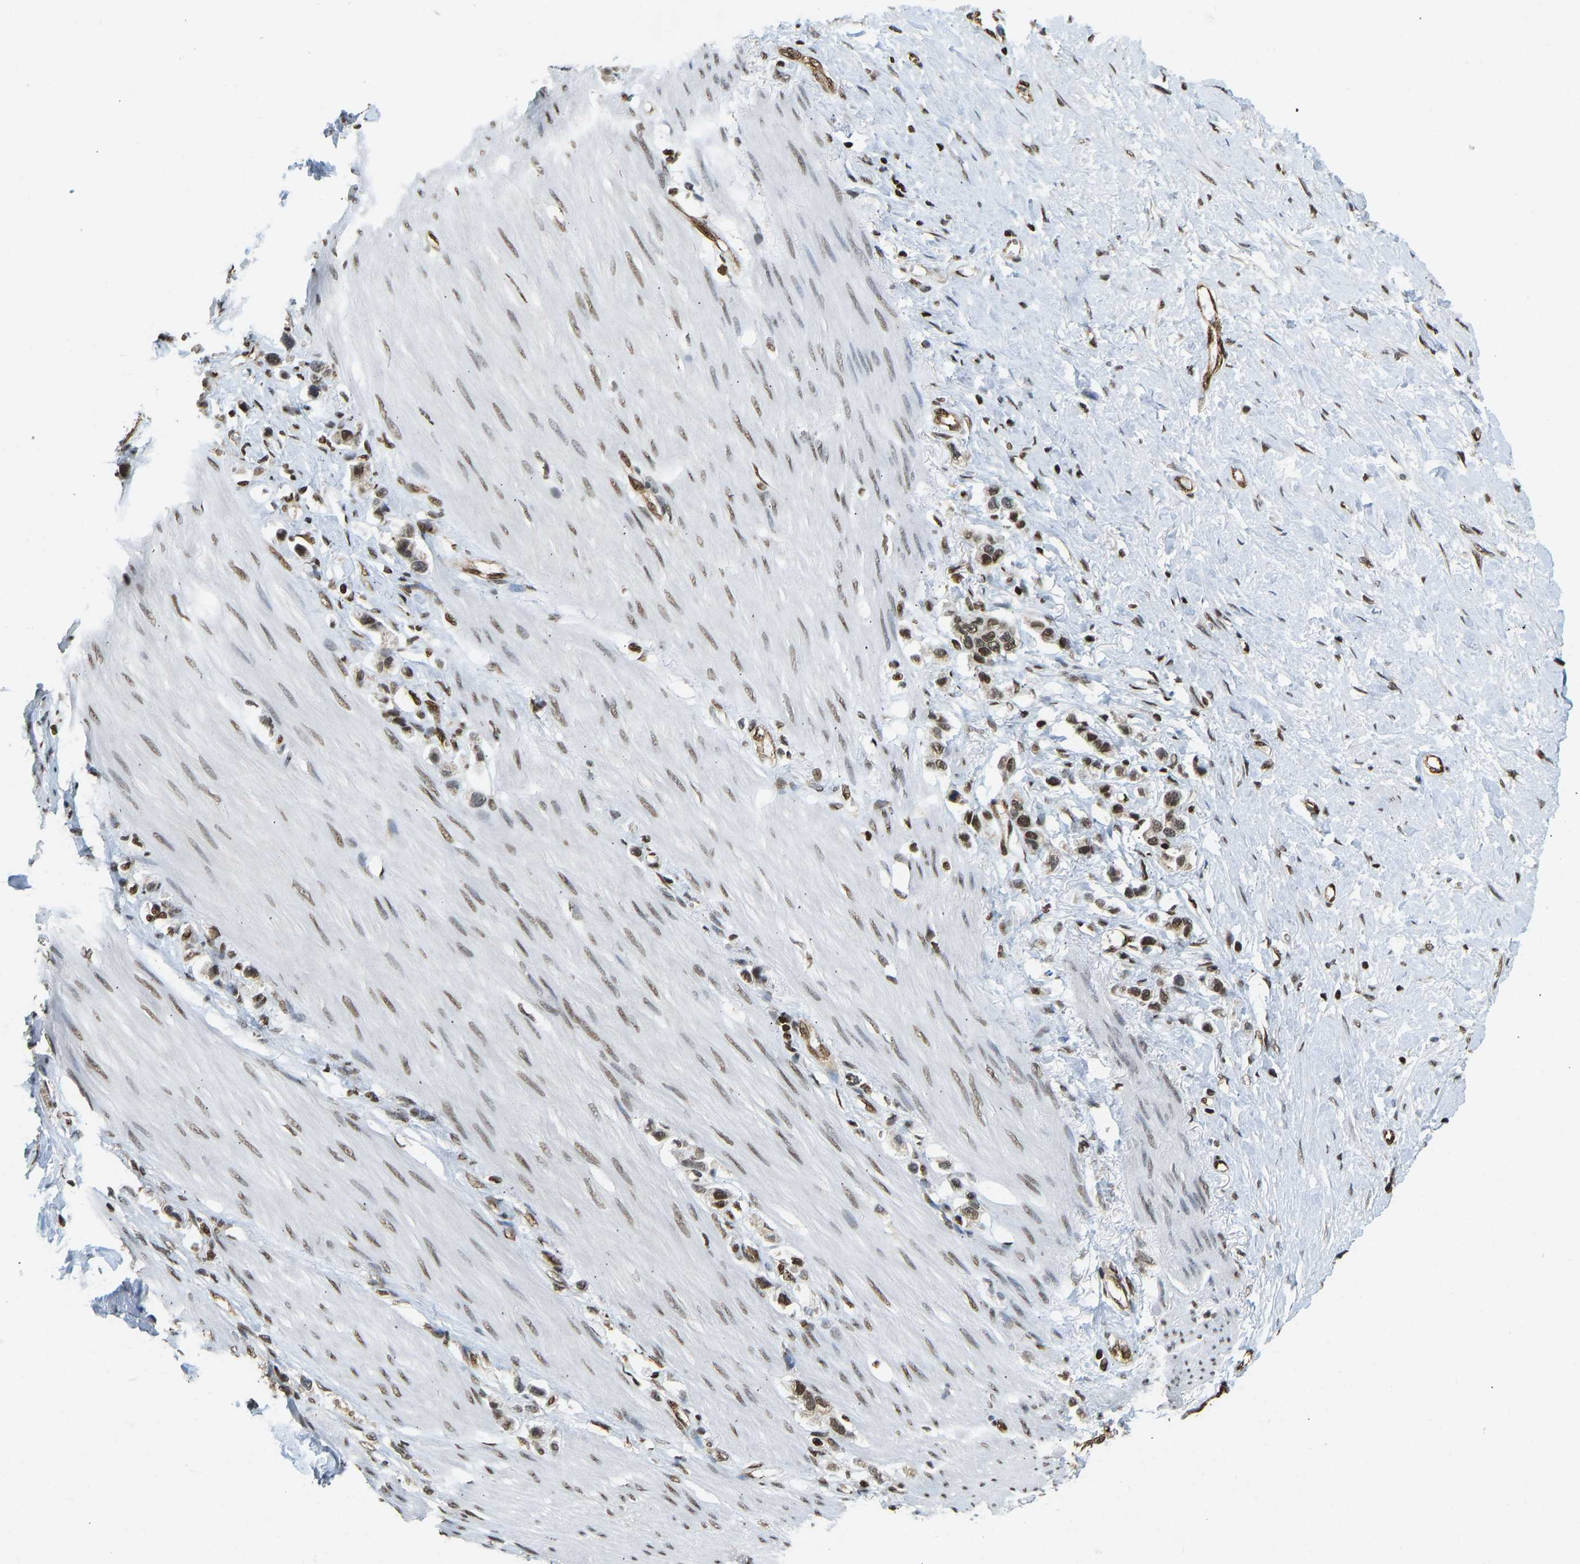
{"staining": {"intensity": "strong", "quantity": ">75%", "location": "nuclear"}, "tissue": "stomach cancer", "cell_type": "Tumor cells", "image_type": "cancer", "snomed": [{"axis": "morphology", "description": "Adenocarcinoma, NOS"}, {"axis": "topography", "description": "Stomach"}], "caption": "DAB immunohistochemical staining of stomach cancer exhibits strong nuclear protein expression in approximately >75% of tumor cells.", "gene": "ZSCAN20", "patient": {"sex": "female", "age": 65}}